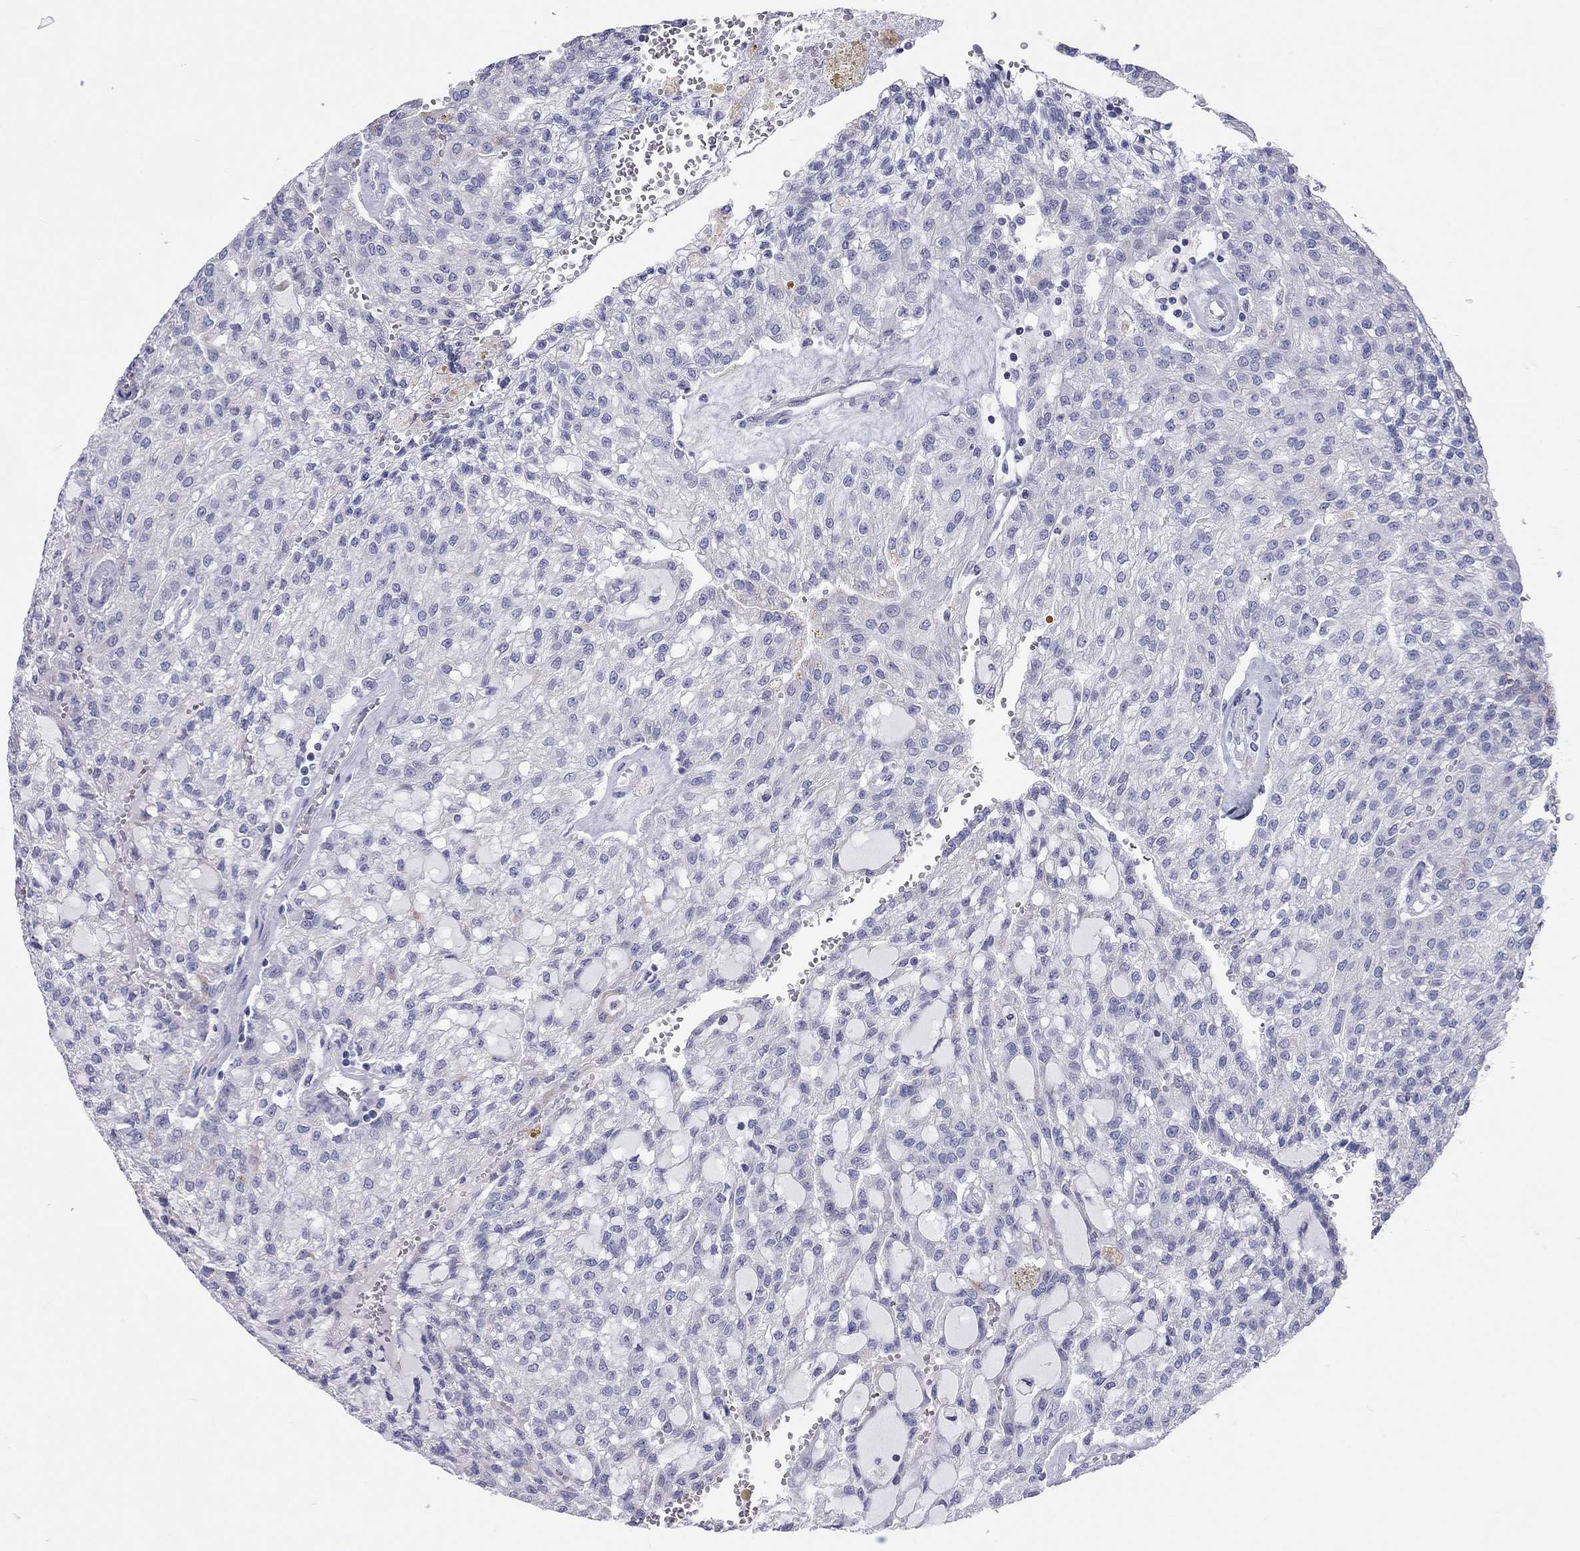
{"staining": {"intensity": "negative", "quantity": "none", "location": "none"}, "tissue": "renal cancer", "cell_type": "Tumor cells", "image_type": "cancer", "snomed": [{"axis": "morphology", "description": "Adenocarcinoma, NOS"}, {"axis": "topography", "description": "Kidney"}], "caption": "Immunohistochemistry photomicrograph of human renal adenocarcinoma stained for a protein (brown), which demonstrates no positivity in tumor cells.", "gene": "DPY19L2", "patient": {"sex": "male", "age": 63}}